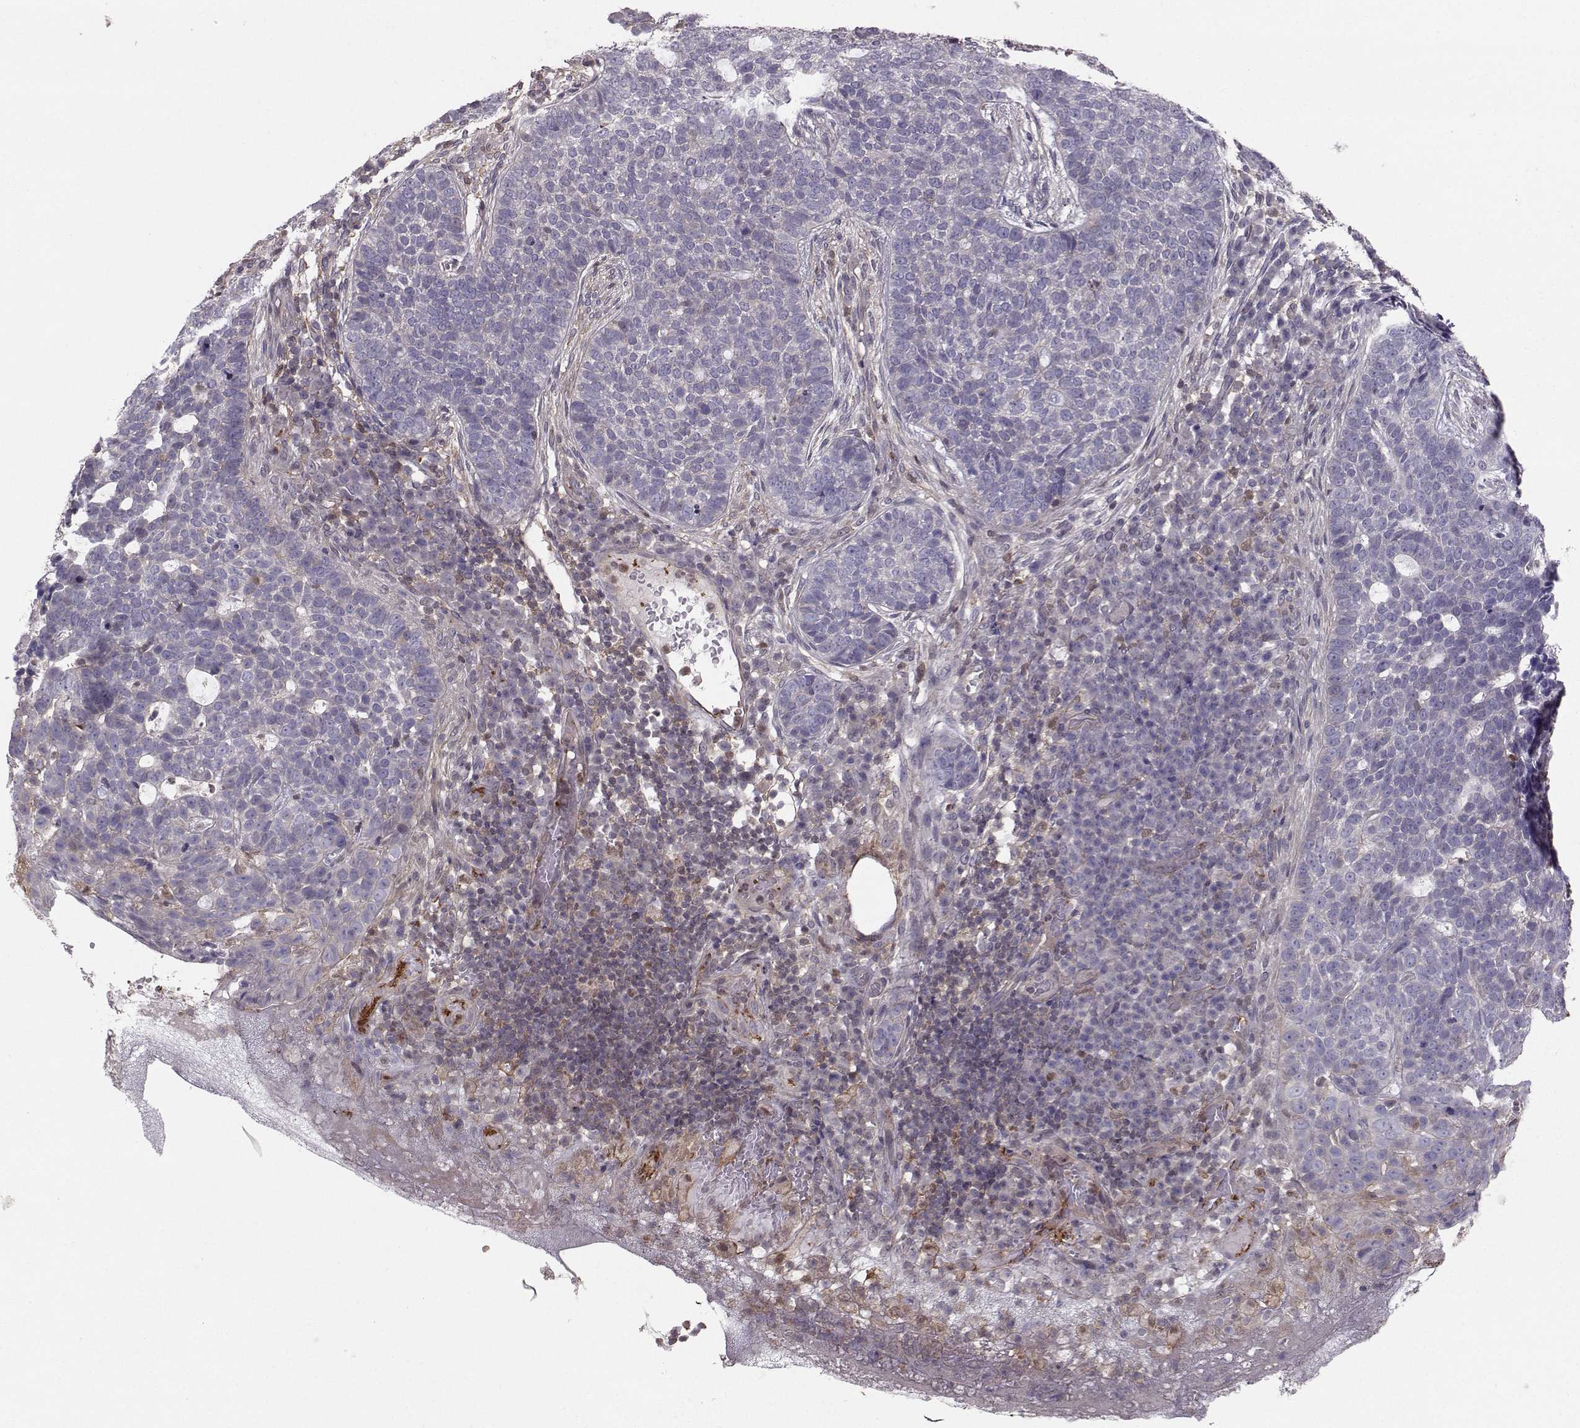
{"staining": {"intensity": "negative", "quantity": "none", "location": "none"}, "tissue": "skin cancer", "cell_type": "Tumor cells", "image_type": "cancer", "snomed": [{"axis": "morphology", "description": "Basal cell carcinoma"}, {"axis": "topography", "description": "Skin"}], "caption": "Image shows no protein expression in tumor cells of skin cancer tissue.", "gene": "ASB16", "patient": {"sex": "female", "age": 69}}